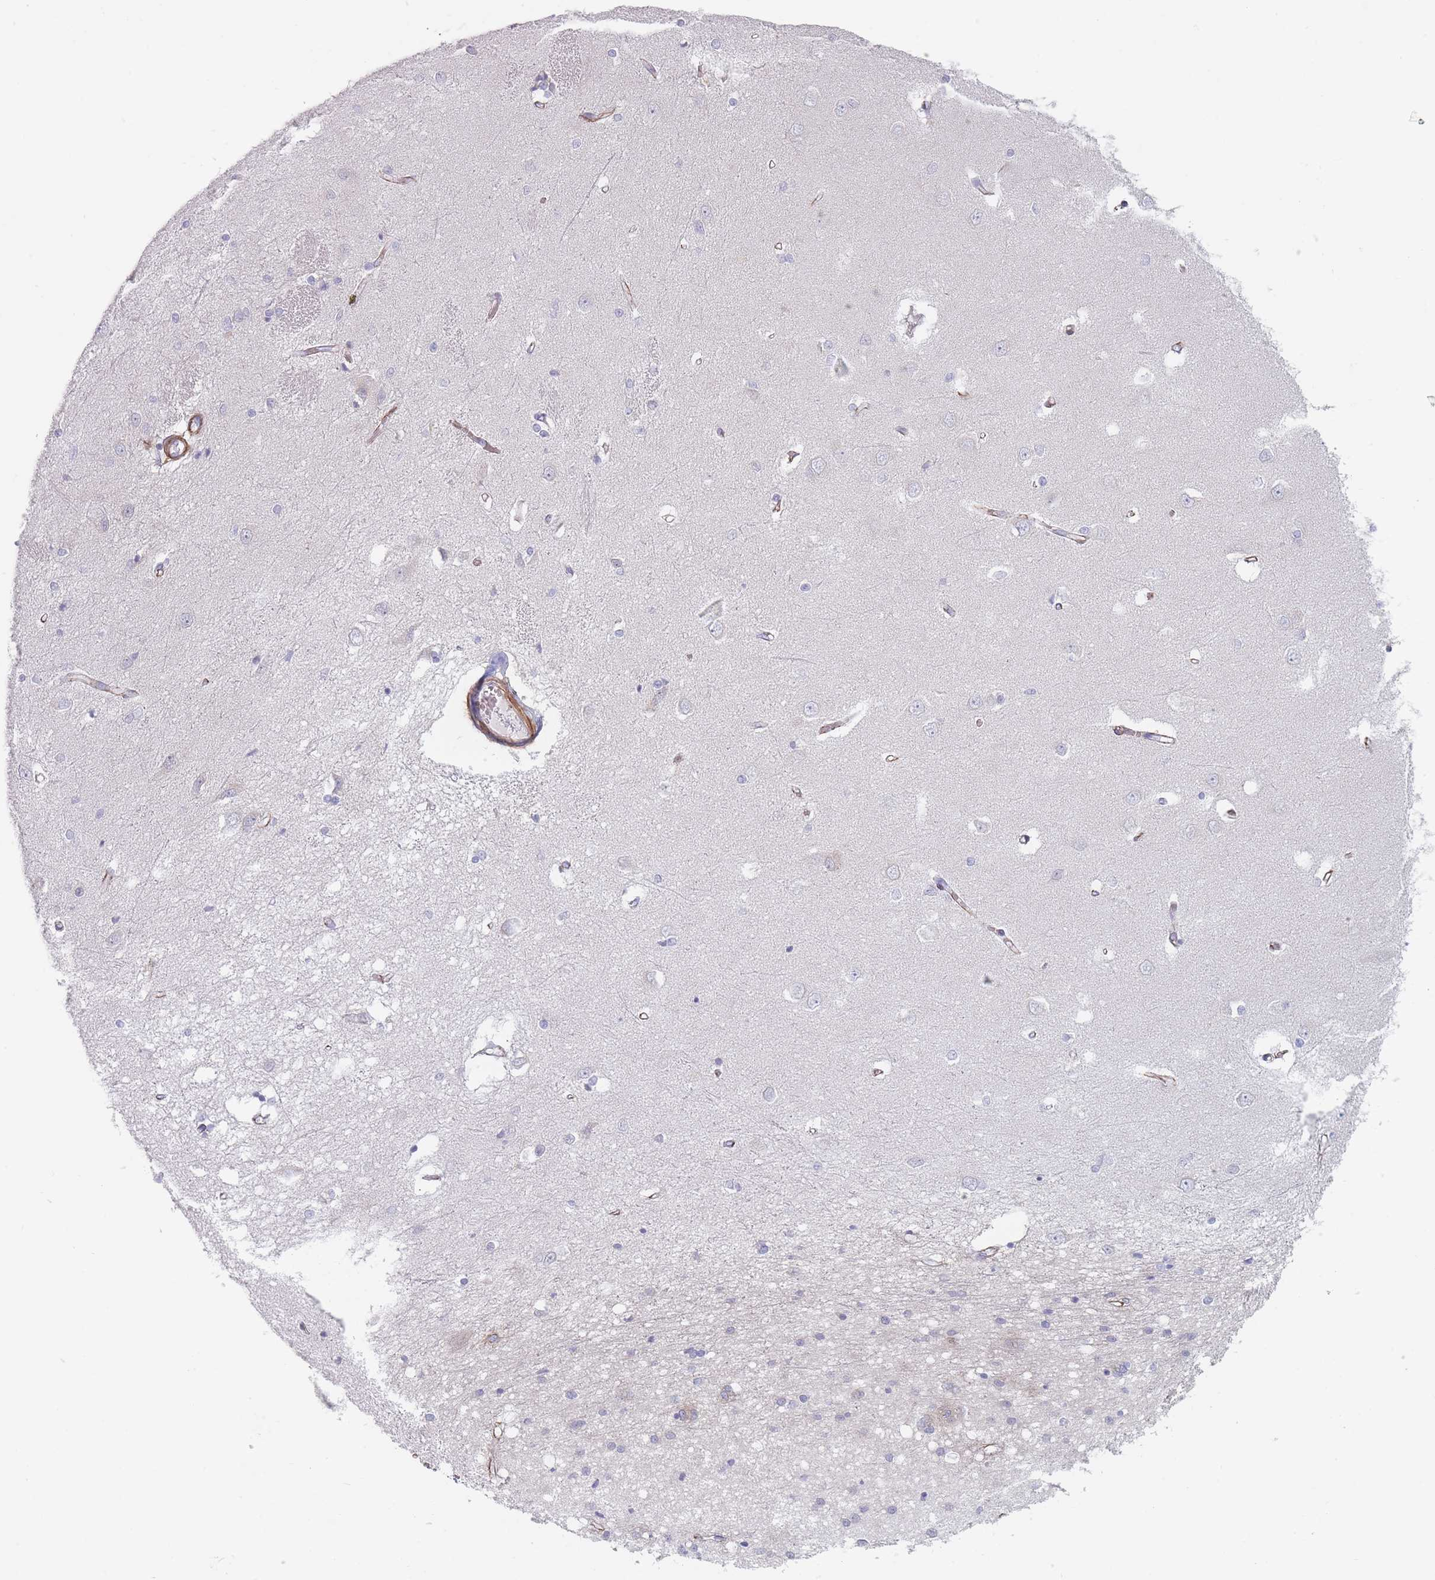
{"staining": {"intensity": "negative", "quantity": "none", "location": "none"}, "tissue": "caudate", "cell_type": "Glial cells", "image_type": "normal", "snomed": [{"axis": "morphology", "description": "Normal tissue, NOS"}, {"axis": "topography", "description": "Lateral ventricle wall"}], "caption": "DAB immunohistochemical staining of benign caudate shows no significant staining in glial cells.", "gene": "ERBIN", "patient": {"sex": "male", "age": 37}}